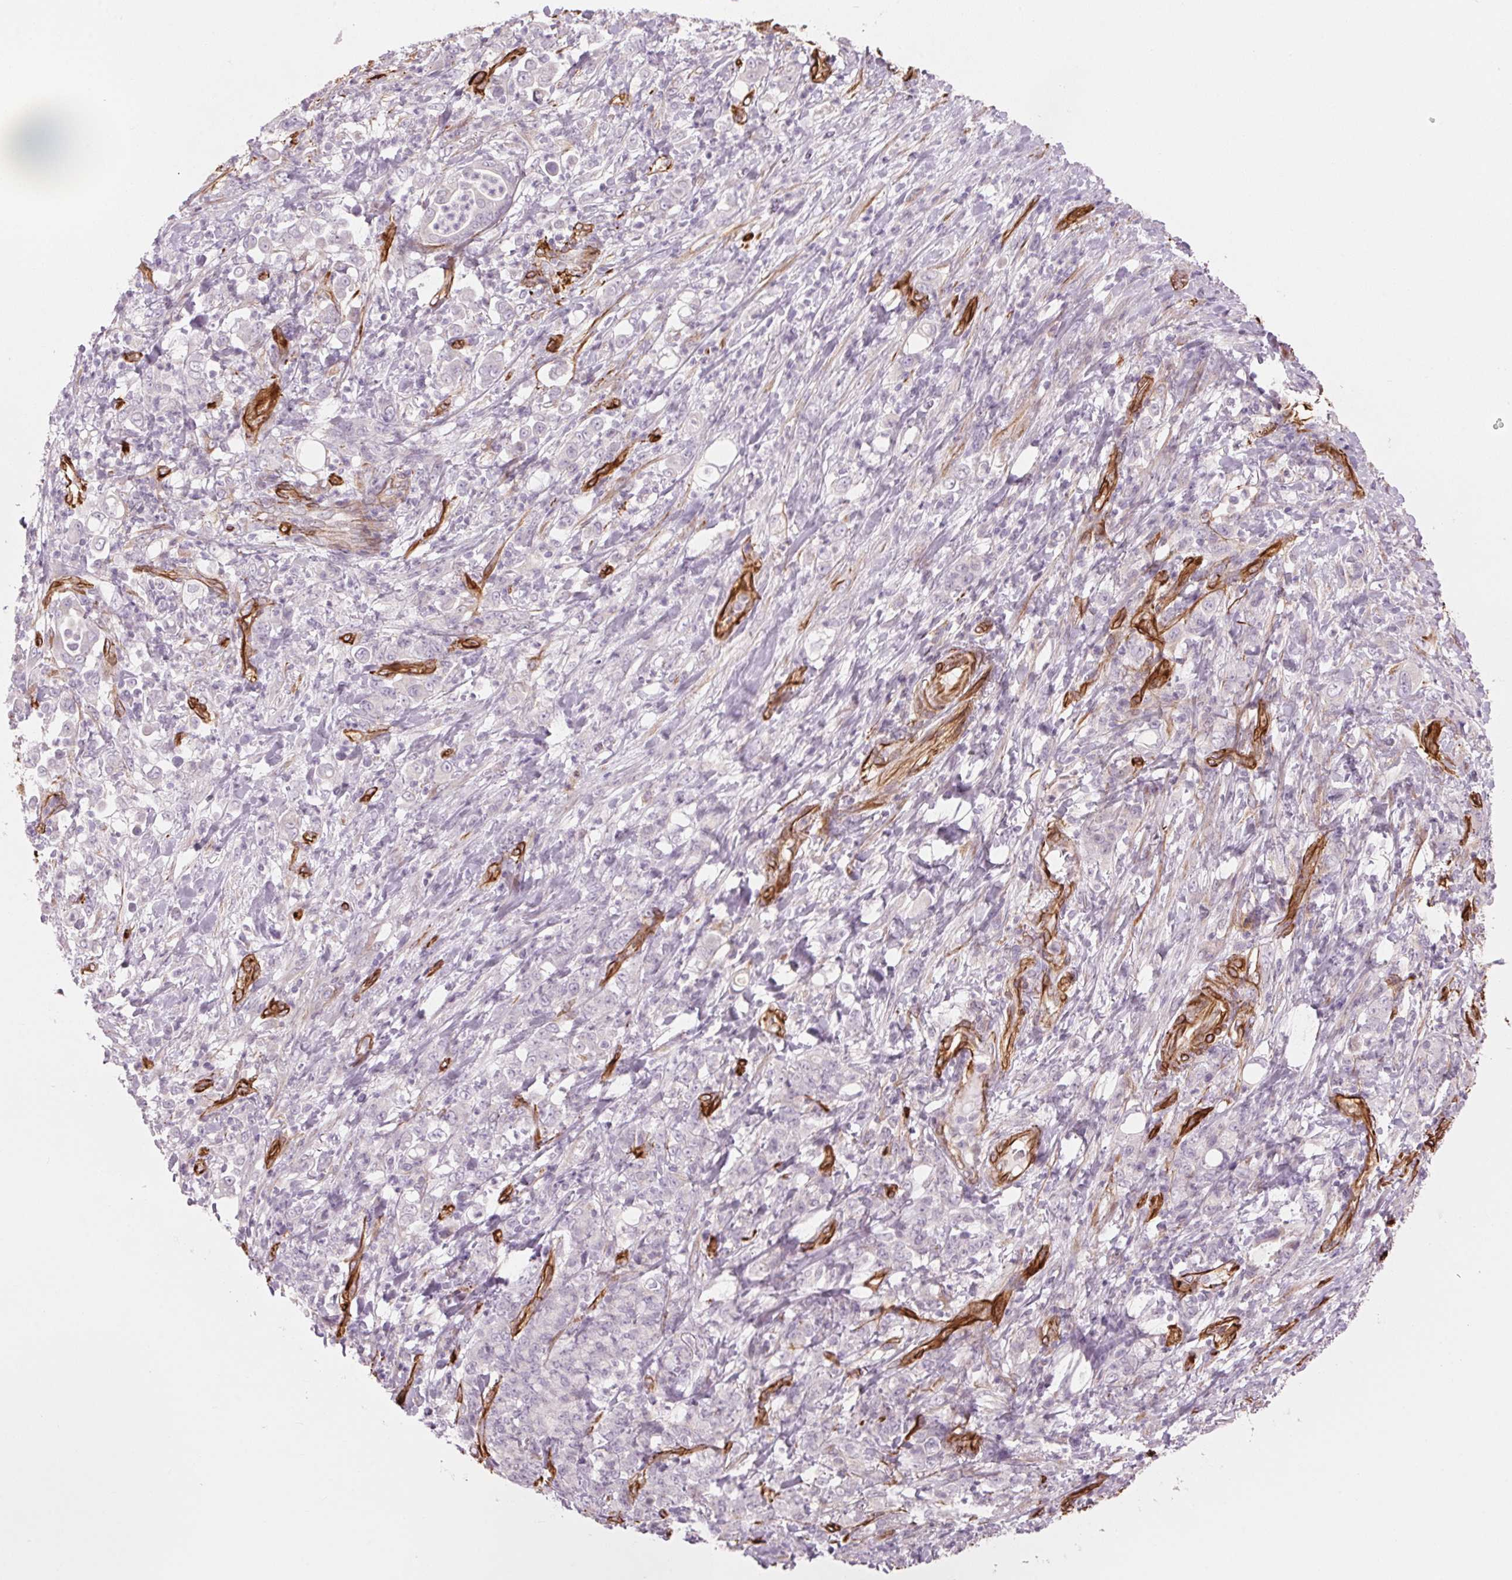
{"staining": {"intensity": "negative", "quantity": "none", "location": "none"}, "tissue": "stomach cancer", "cell_type": "Tumor cells", "image_type": "cancer", "snomed": [{"axis": "morphology", "description": "Adenocarcinoma, NOS"}, {"axis": "topography", "description": "Stomach"}], "caption": "Immunohistochemical staining of human stomach adenocarcinoma shows no significant staining in tumor cells. (DAB immunohistochemistry (IHC) with hematoxylin counter stain).", "gene": "CLPS", "patient": {"sex": "female", "age": 79}}